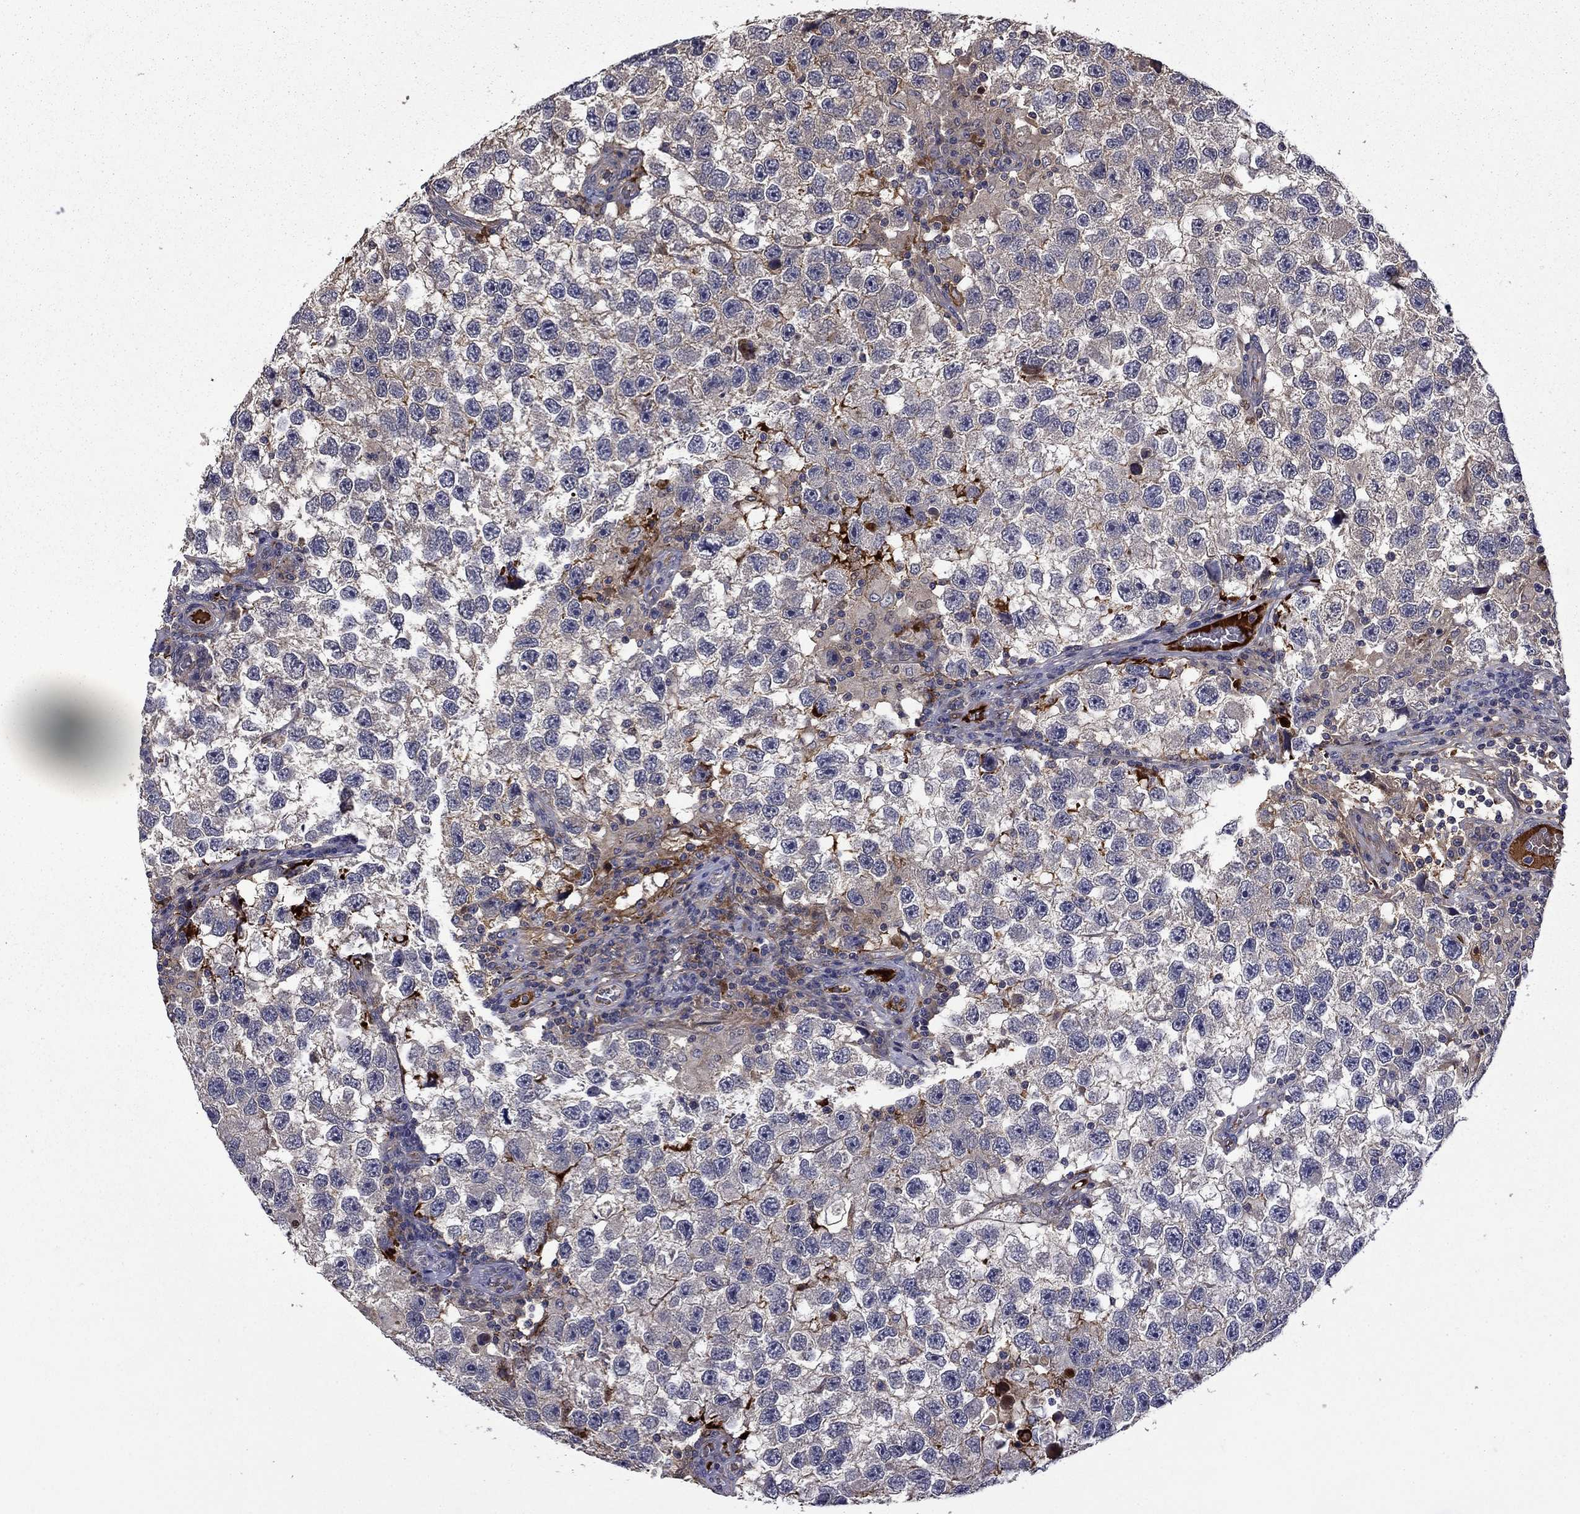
{"staining": {"intensity": "negative", "quantity": "none", "location": "none"}, "tissue": "testis cancer", "cell_type": "Tumor cells", "image_type": "cancer", "snomed": [{"axis": "morphology", "description": "Seminoma, NOS"}, {"axis": "topography", "description": "Testis"}], "caption": "Micrograph shows no protein positivity in tumor cells of seminoma (testis) tissue. (Brightfield microscopy of DAB immunohistochemistry (IHC) at high magnification).", "gene": "SATB1", "patient": {"sex": "male", "age": 26}}